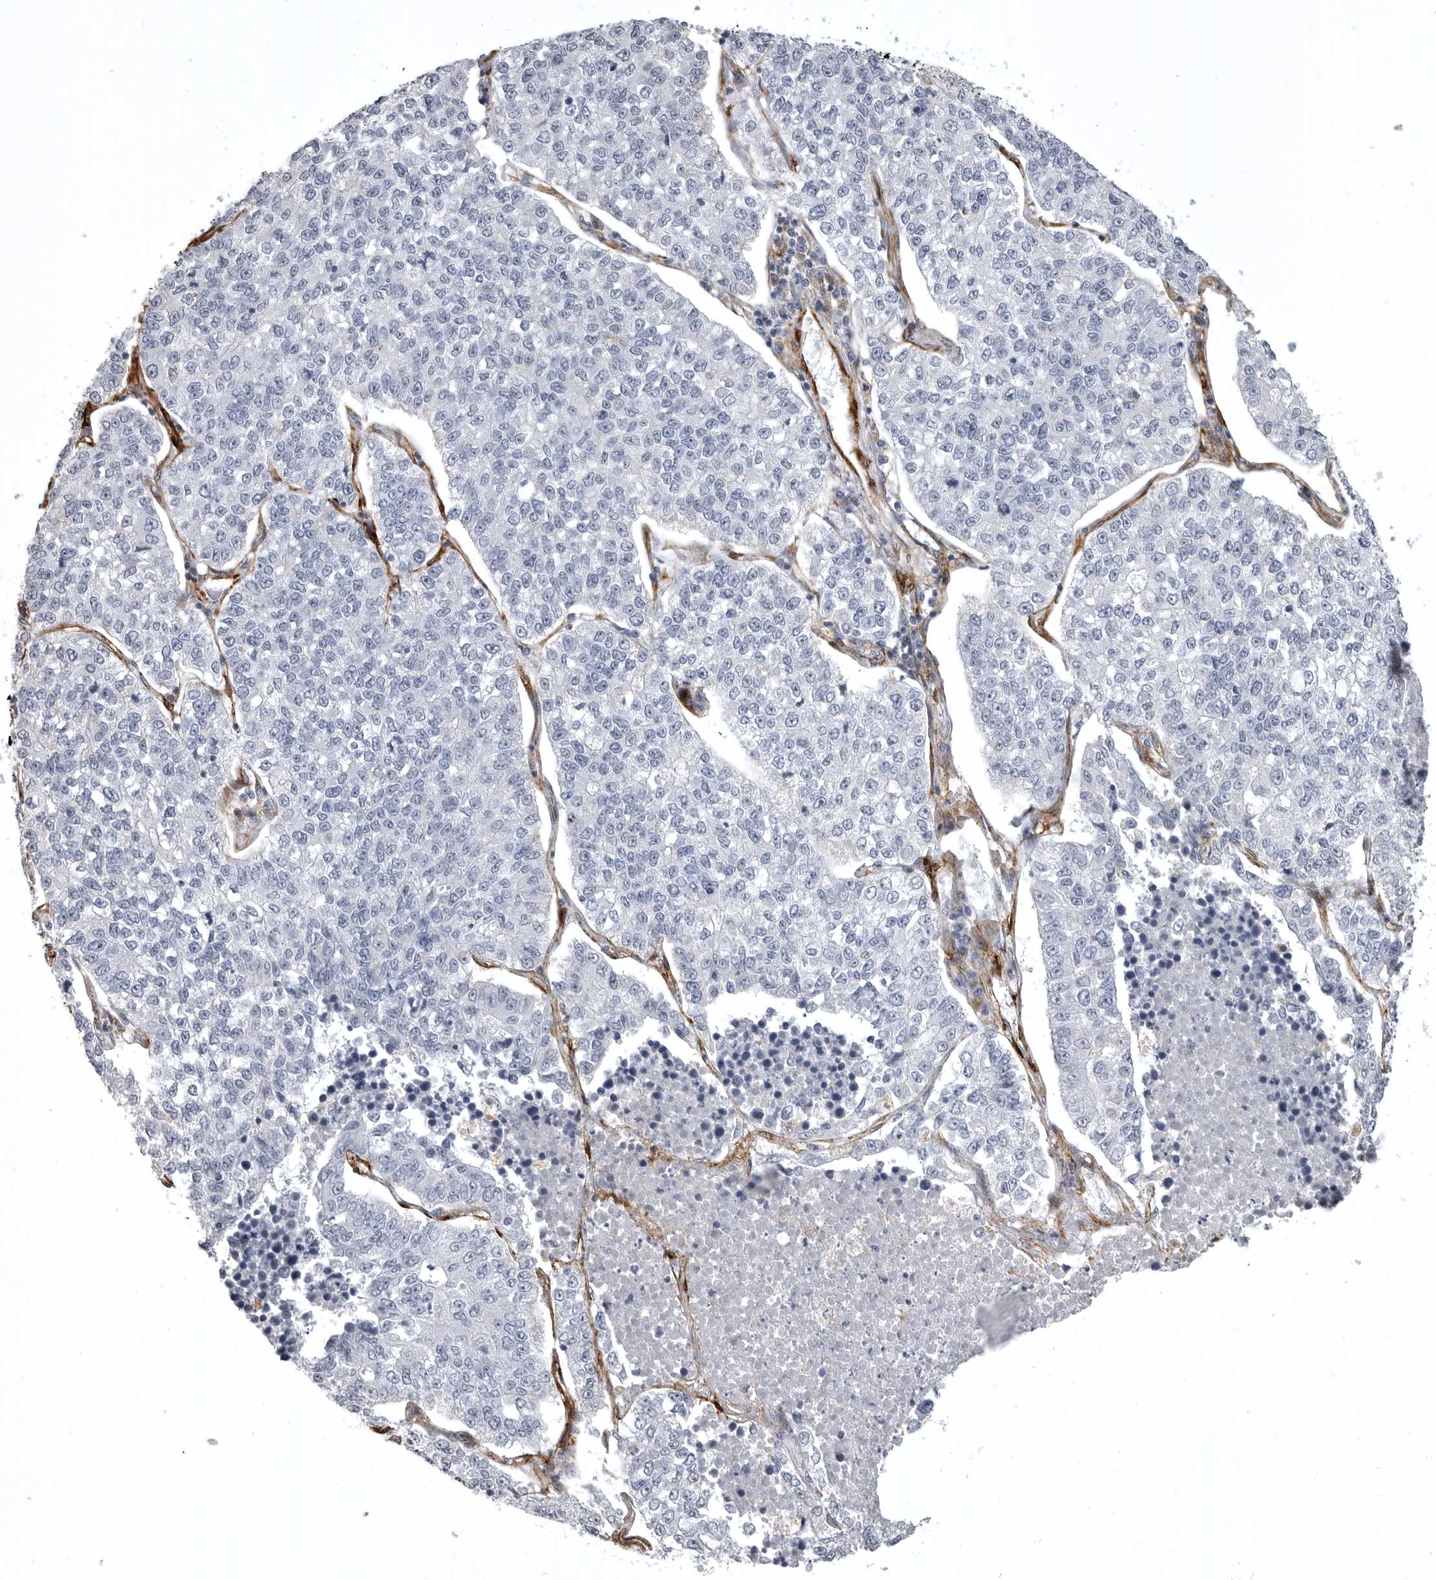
{"staining": {"intensity": "negative", "quantity": "none", "location": "none"}, "tissue": "lung cancer", "cell_type": "Tumor cells", "image_type": "cancer", "snomed": [{"axis": "morphology", "description": "Adenocarcinoma, NOS"}, {"axis": "topography", "description": "Lung"}], "caption": "The micrograph displays no significant expression in tumor cells of lung cancer (adenocarcinoma). Nuclei are stained in blue.", "gene": "AOC3", "patient": {"sex": "male", "age": 49}}